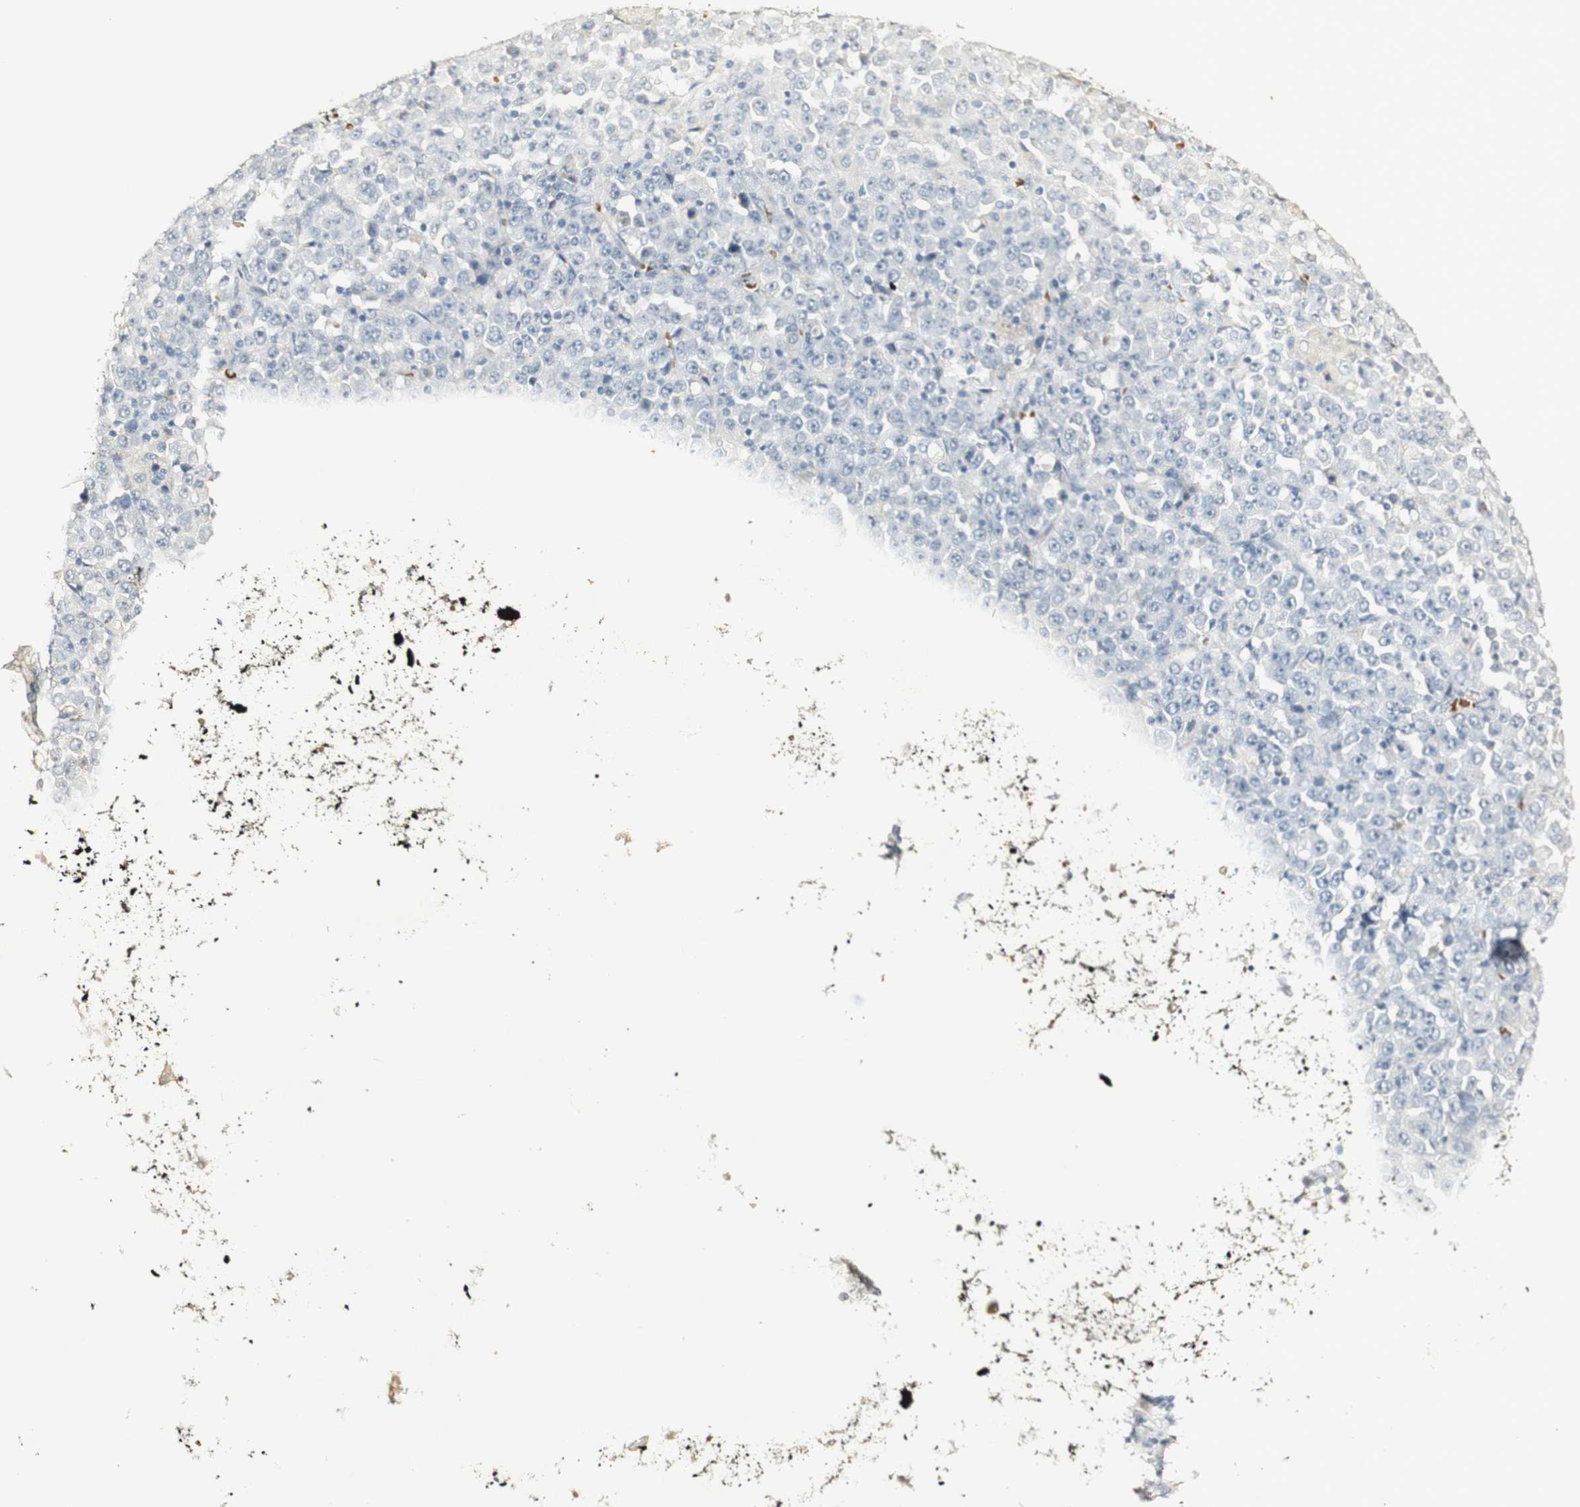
{"staining": {"intensity": "negative", "quantity": "none", "location": "none"}, "tissue": "stomach cancer", "cell_type": "Tumor cells", "image_type": "cancer", "snomed": [{"axis": "morphology", "description": "Normal tissue, NOS"}, {"axis": "morphology", "description": "Adenocarcinoma, NOS"}, {"axis": "topography", "description": "Stomach, upper"}, {"axis": "topography", "description": "Stomach"}], "caption": "Tumor cells show no significant positivity in adenocarcinoma (stomach).", "gene": "SYT7", "patient": {"sex": "male", "age": 59}}